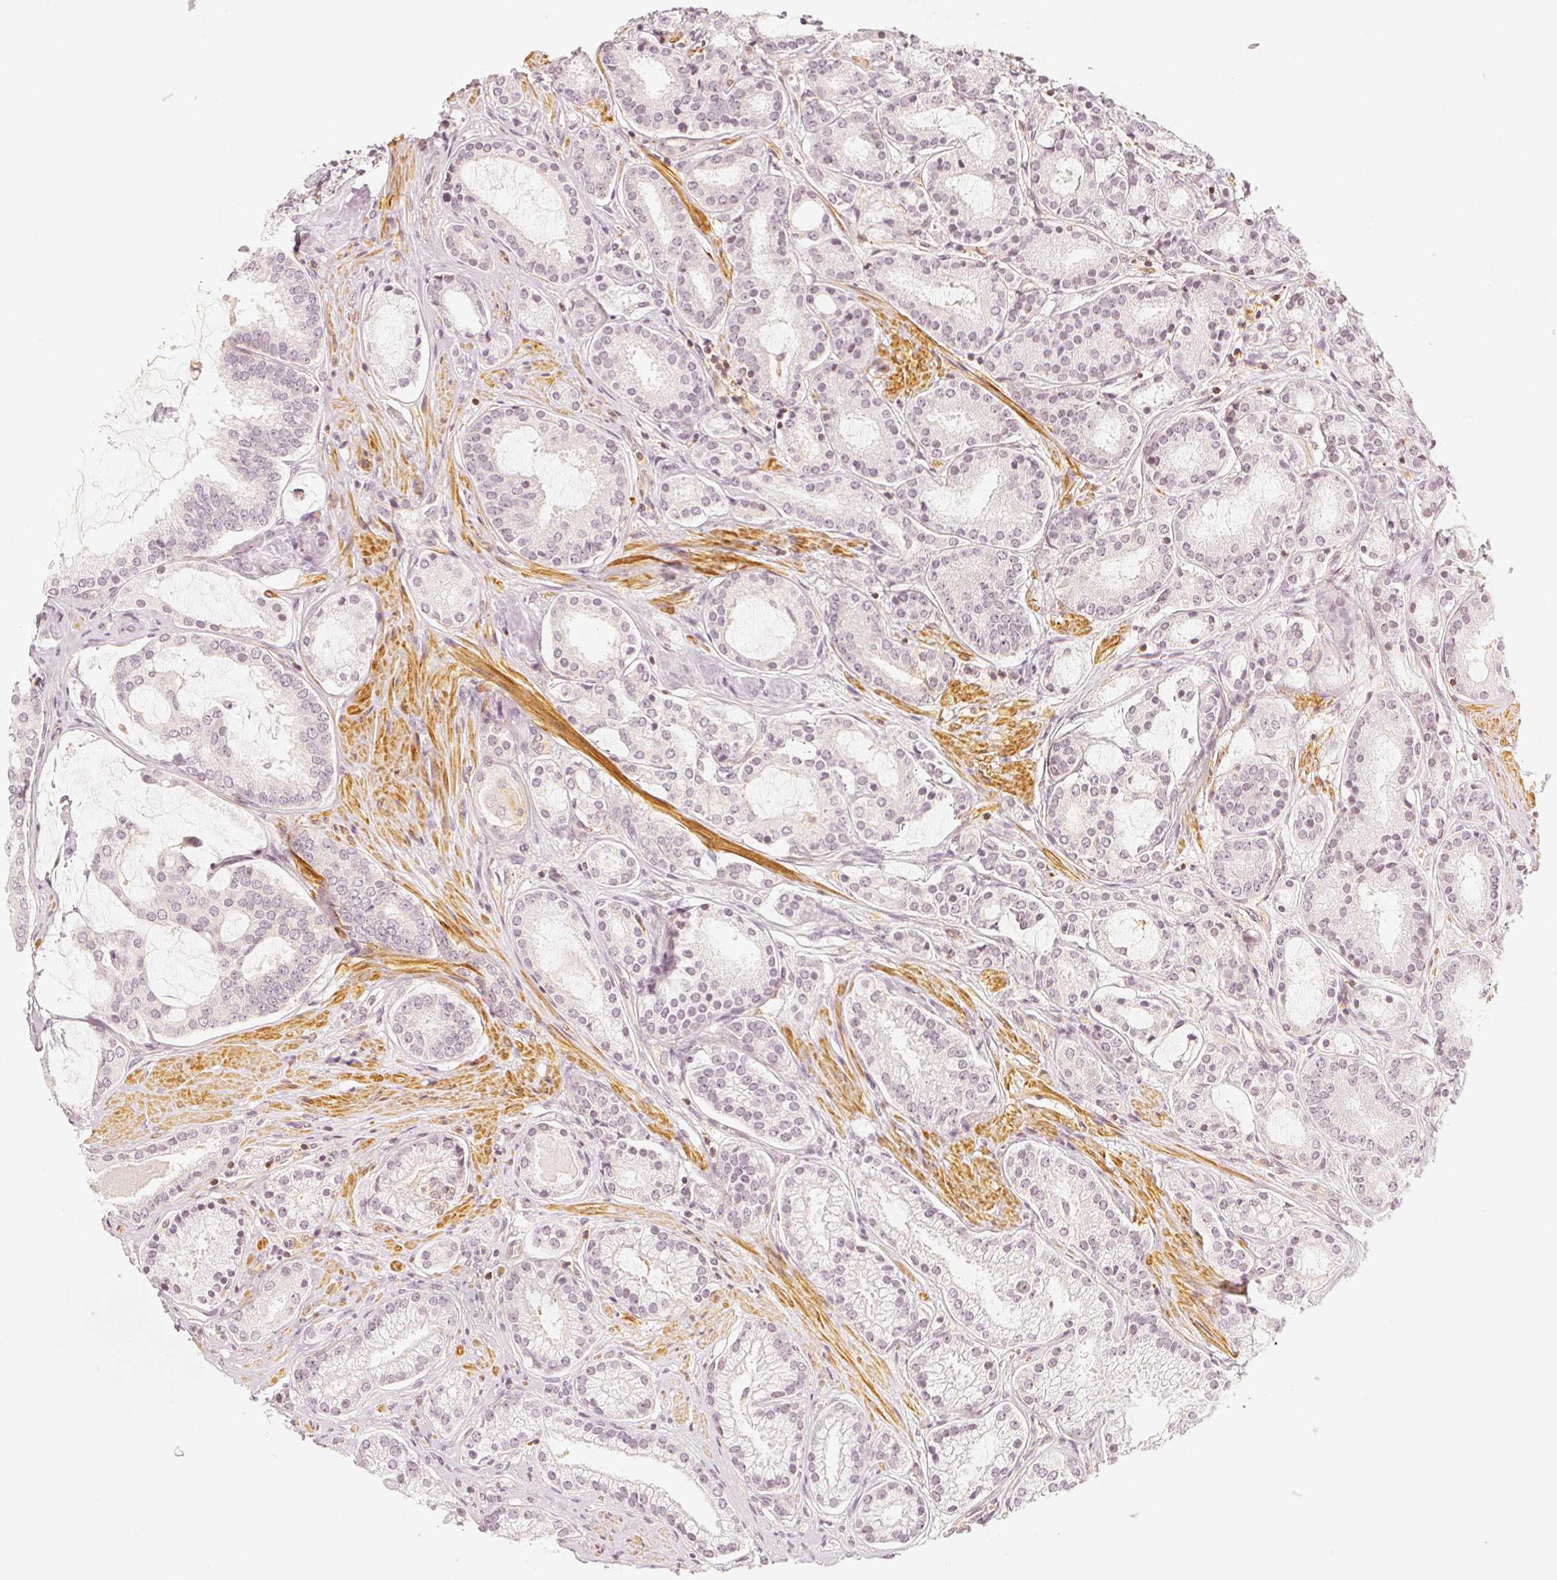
{"staining": {"intensity": "negative", "quantity": "none", "location": "none"}, "tissue": "prostate cancer", "cell_type": "Tumor cells", "image_type": "cancer", "snomed": [{"axis": "morphology", "description": "Adenocarcinoma, High grade"}, {"axis": "topography", "description": "Prostate"}], "caption": "Protein analysis of adenocarcinoma (high-grade) (prostate) reveals no significant expression in tumor cells.", "gene": "ARHGAP26", "patient": {"sex": "male", "age": 63}}